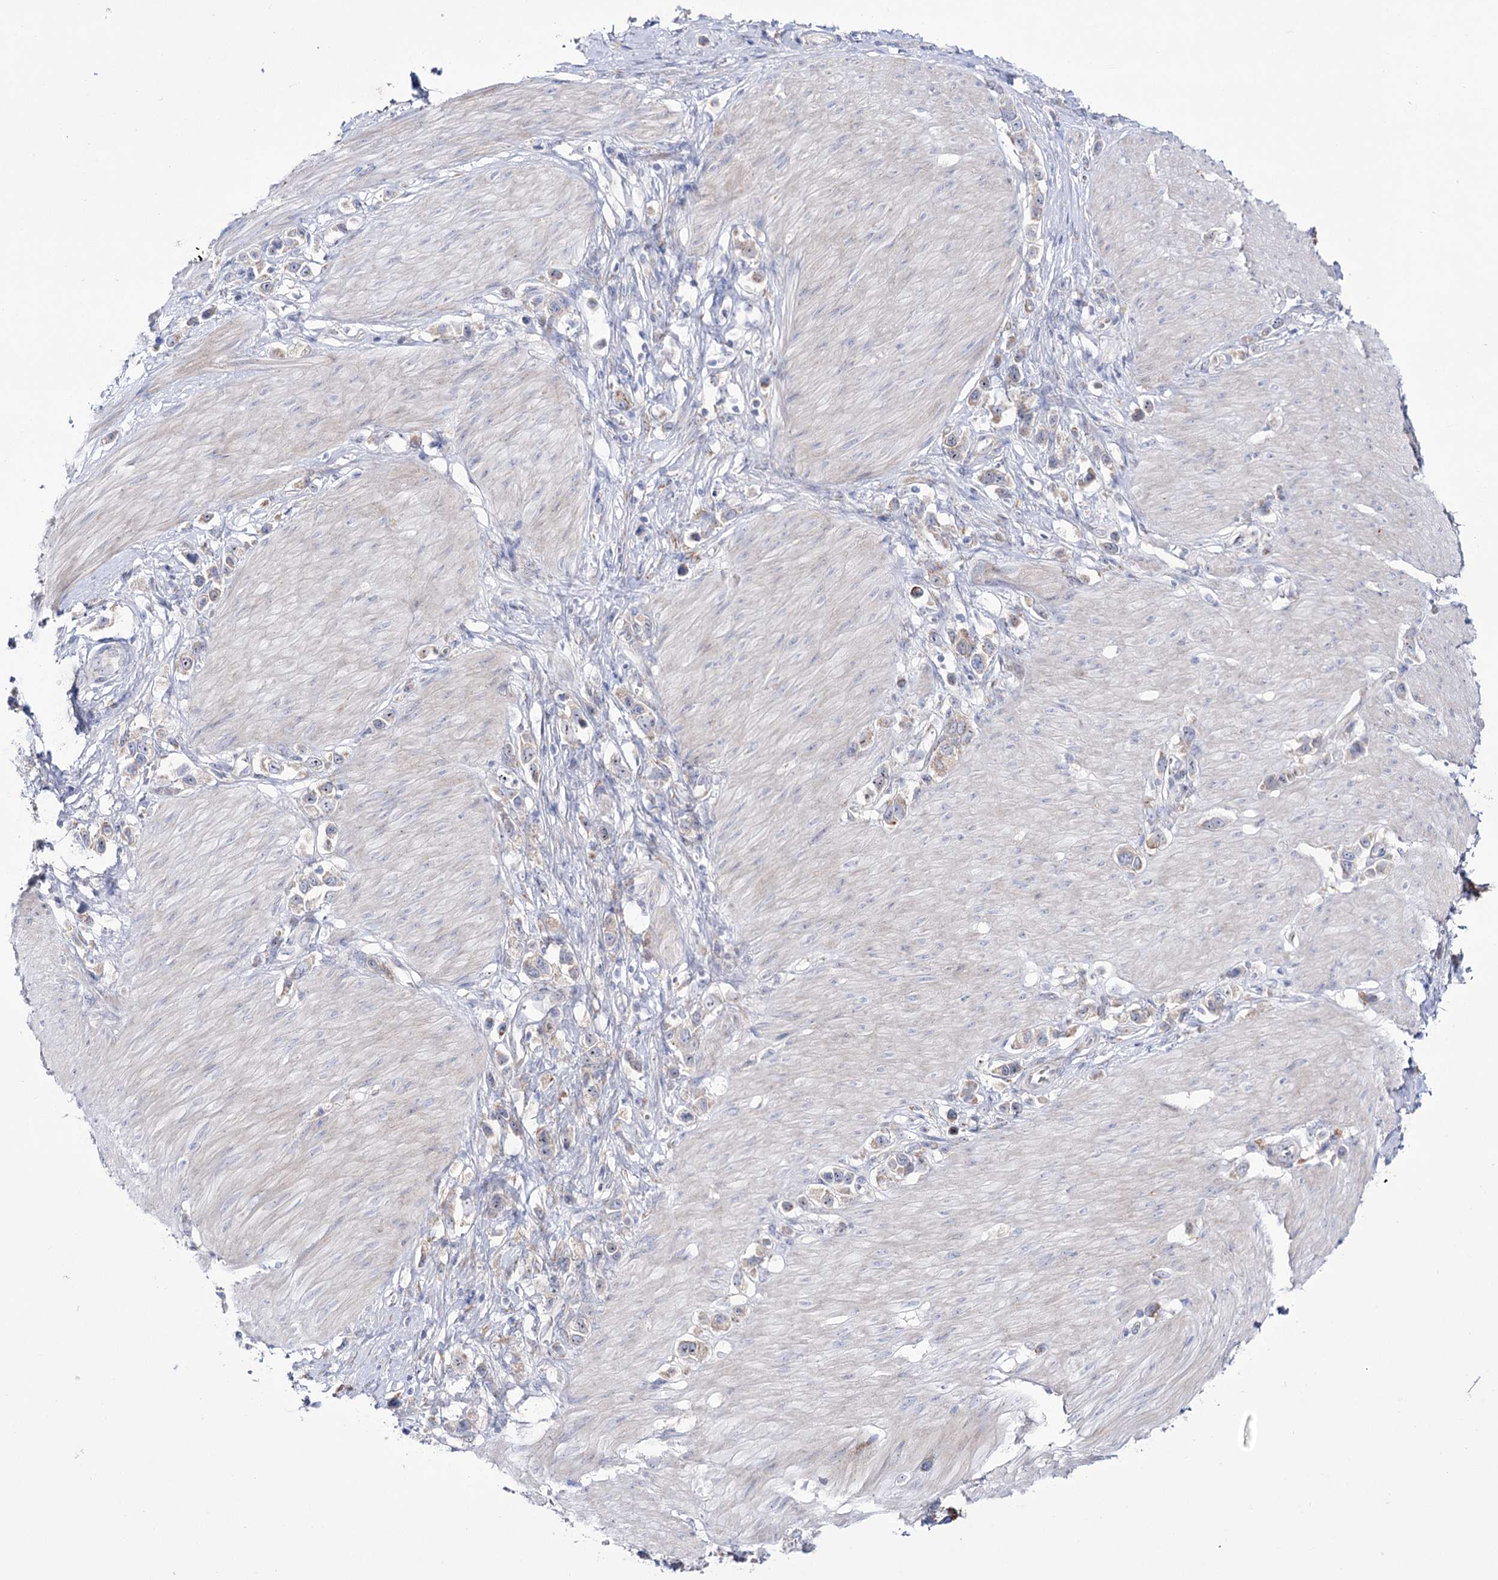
{"staining": {"intensity": "weak", "quantity": "<25%", "location": "cytoplasmic/membranous"}, "tissue": "stomach cancer", "cell_type": "Tumor cells", "image_type": "cancer", "snomed": [{"axis": "morphology", "description": "Normal tissue, NOS"}, {"axis": "morphology", "description": "Adenocarcinoma, NOS"}, {"axis": "topography", "description": "Stomach, upper"}, {"axis": "topography", "description": "Stomach"}], "caption": "The histopathology image exhibits no significant staining in tumor cells of adenocarcinoma (stomach).", "gene": "METTL5", "patient": {"sex": "female", "age": 65}}